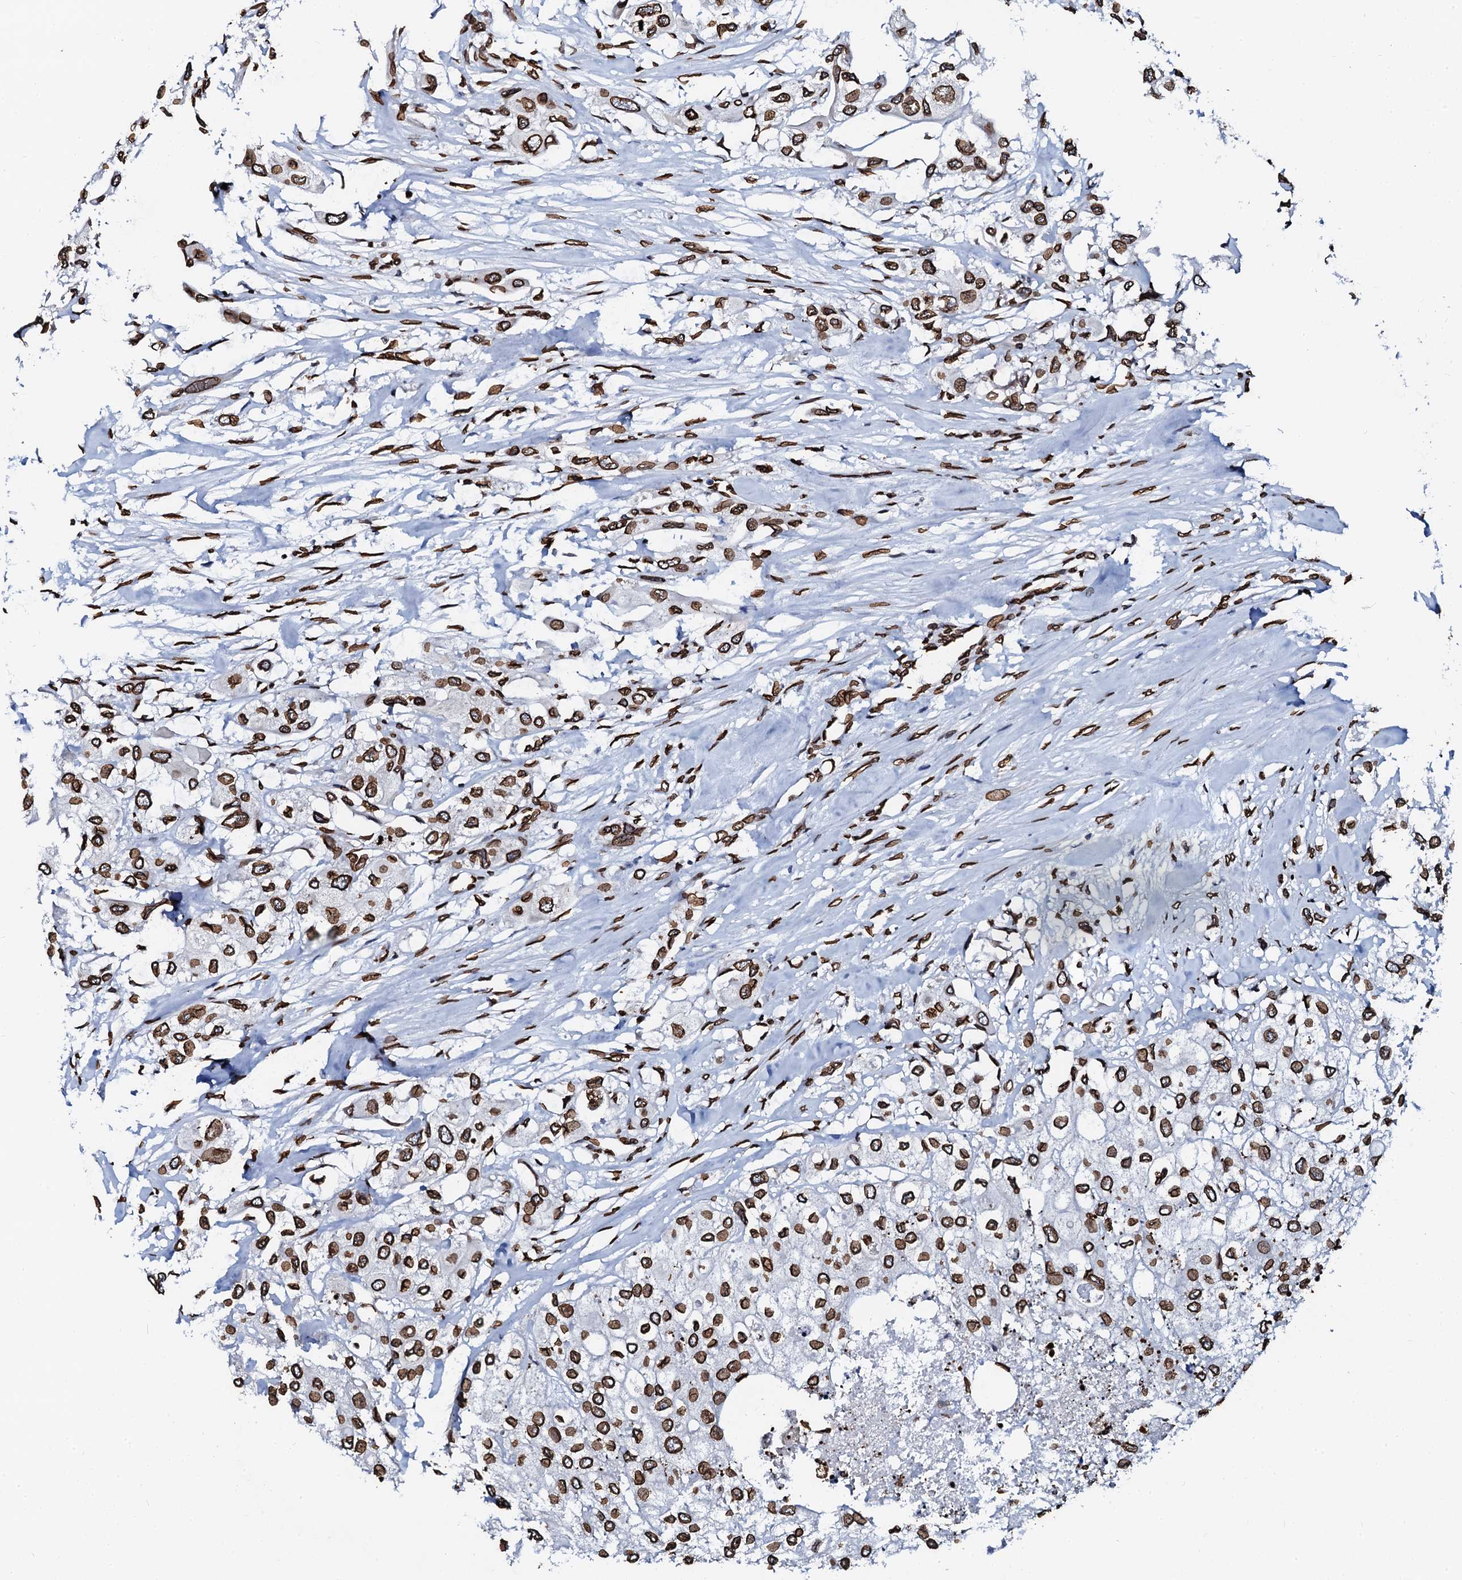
{"staining": {"intensity": "strong", "quantity": ">75%", "location": "cytoplasmic/membranous,nuclear"}, "tissue": "urothelial cancer", "cell_type": "Tumor cells", "image_type": "cancer", "snomed": [{"axis": "morphology", "description": "Urothelial carcinoma, High grade"}, {"axis": "topography", "description": "Urinary bladder"}], "caption": "Strong cytoplasmic/membranous and nuclear expression is seen in approximately >75% of tumor cells in high-grade urothelial carcinoma.", "gene": "KATNAL2", "patient": {"sex": "male", "age": 64}}